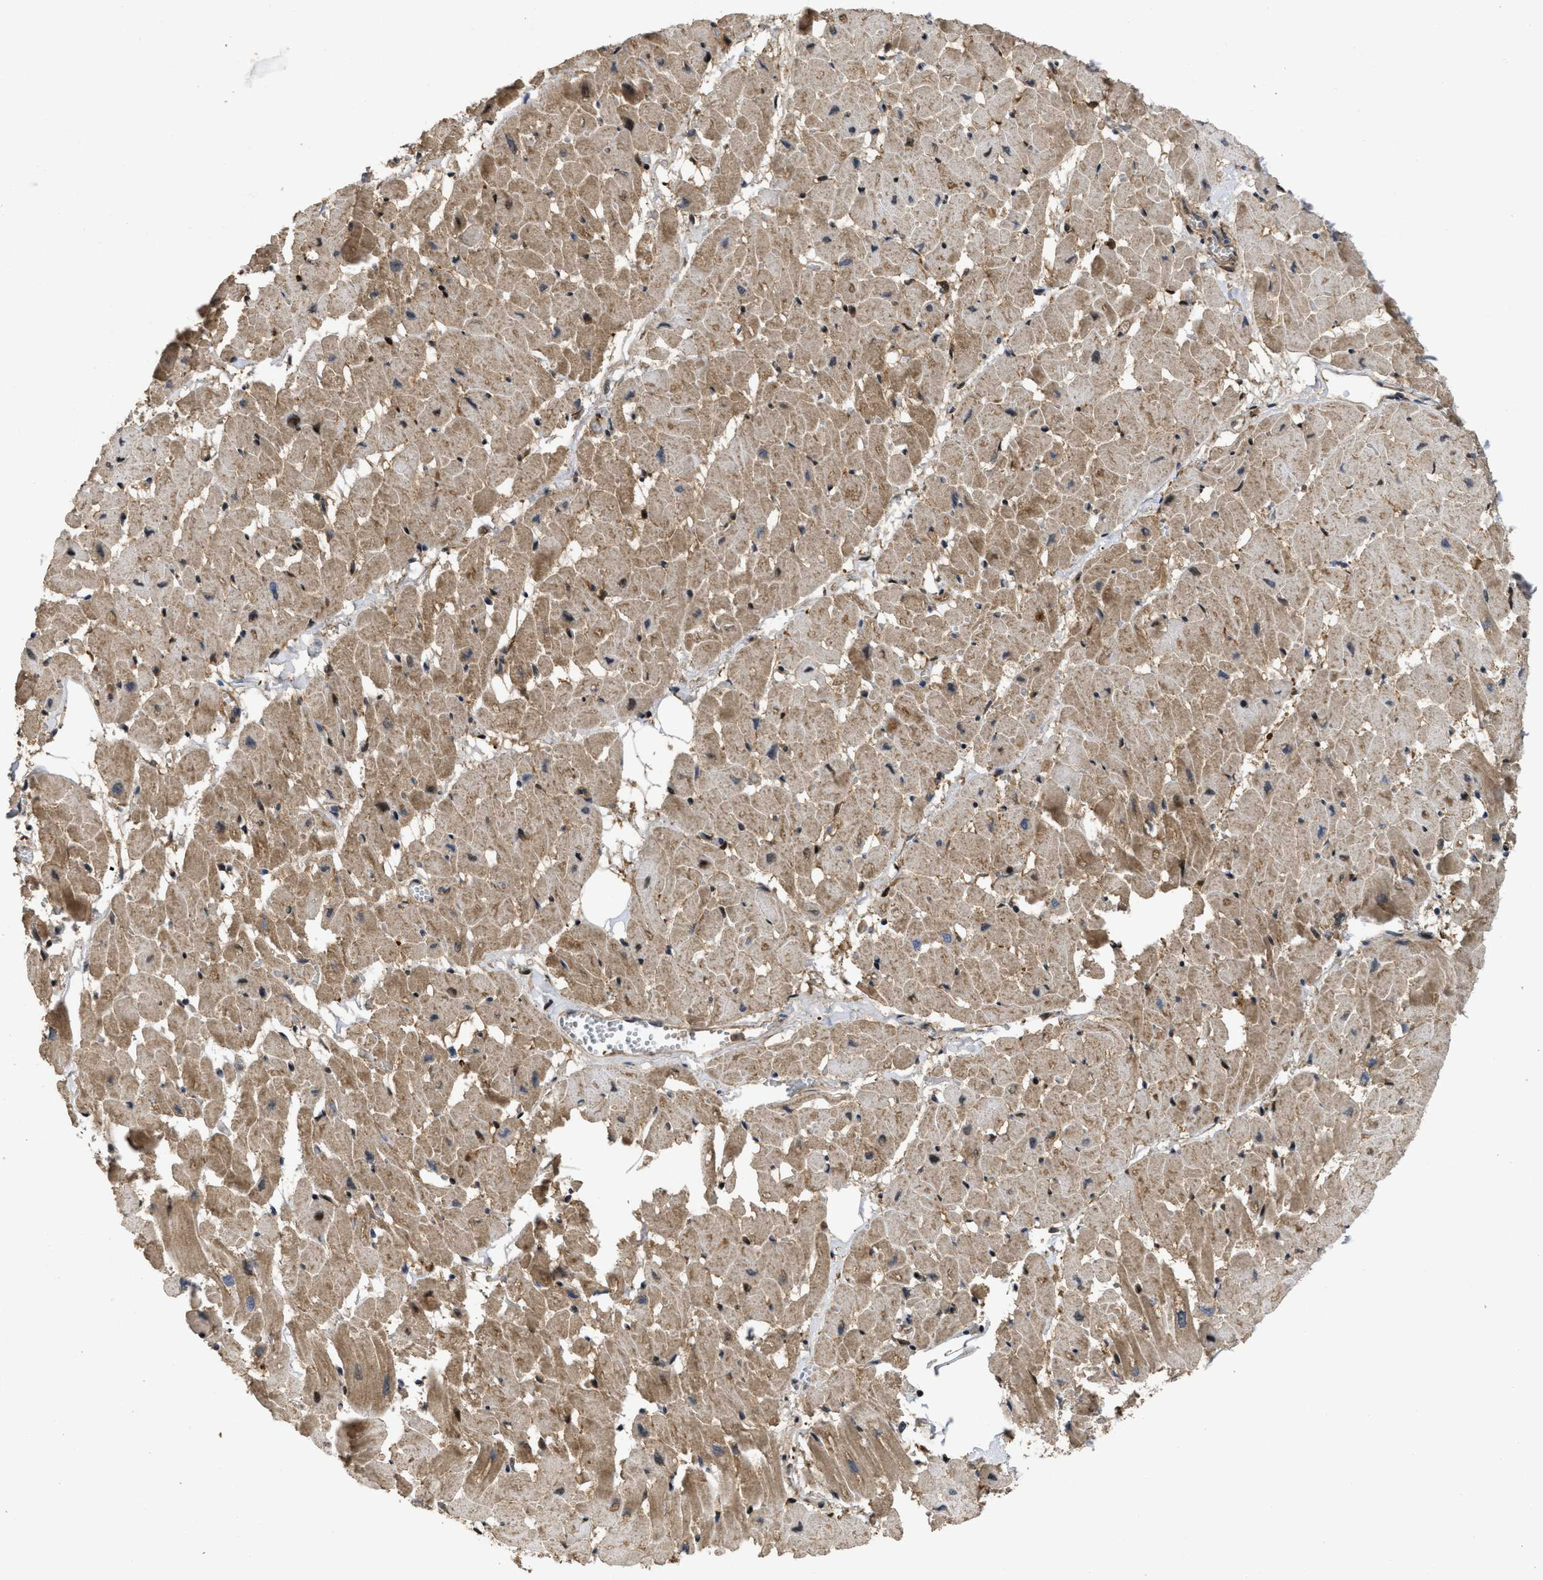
{"staining": {"intensity": "moderate", "quantity": ">75%", "location": "cytoplasmic/membranous"}, "tissue": "heart muscle", "cell_type": "Cardiomyocytes", "image_type": "normal", "snomed": [{"axis": "morphology", "description": "Normal tissue, NOS"}, {"axis": "topography", "description": "Heart"}], "caption": "This is a histology image of IHC staining of unremarkable heart muscle, which shows moderate positivity in the cytoplasmic/membranous of cardiomyocytes.", "gene": "CBR3", "patient": {"sex": "female", "age": 19}}